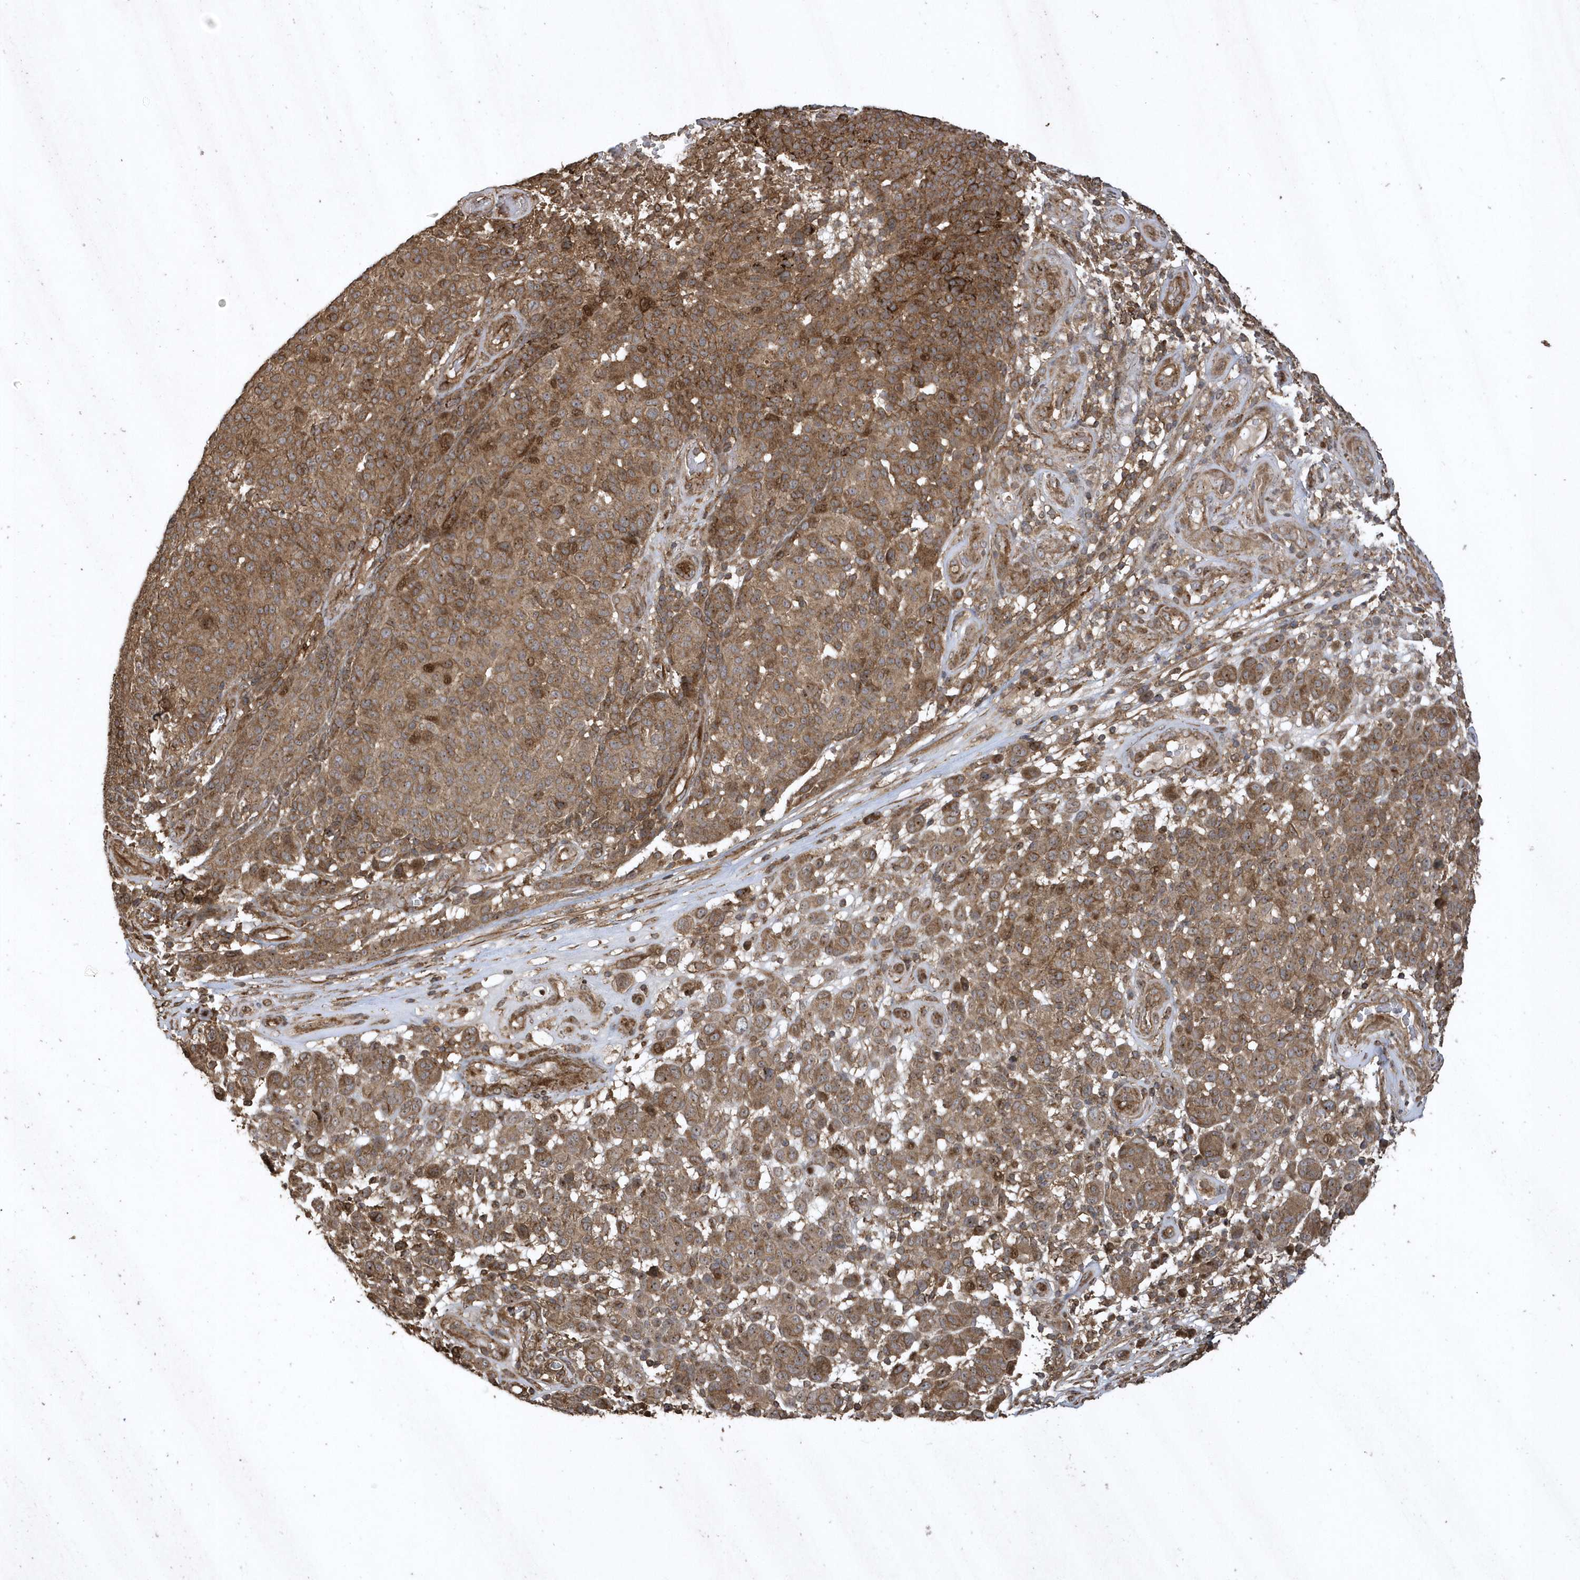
{"staining": {"intensity": "moderate", "quantity": ">75%", "location": "cytoplasmic/membranous"}, "tissue": "melanoma", "cell_type": "Tumor cells", "image_type": "cancer", "snomed": [{"axis": "morphology", "description": "Malignant melanoma, NOS"}, {"axis": "topography", "description": "Skin"}], "caption": "Moderate cytoplasmic/membranous staining is appreciated in approximately >75% of tumor cells in malignant melanoma. (Stains: DAB in brown, nuclei in blue, Microscopy: brightfield microscopy at high magnification).", "gene": "SENP8", "patient": {"sex": "male", "age": 49}}